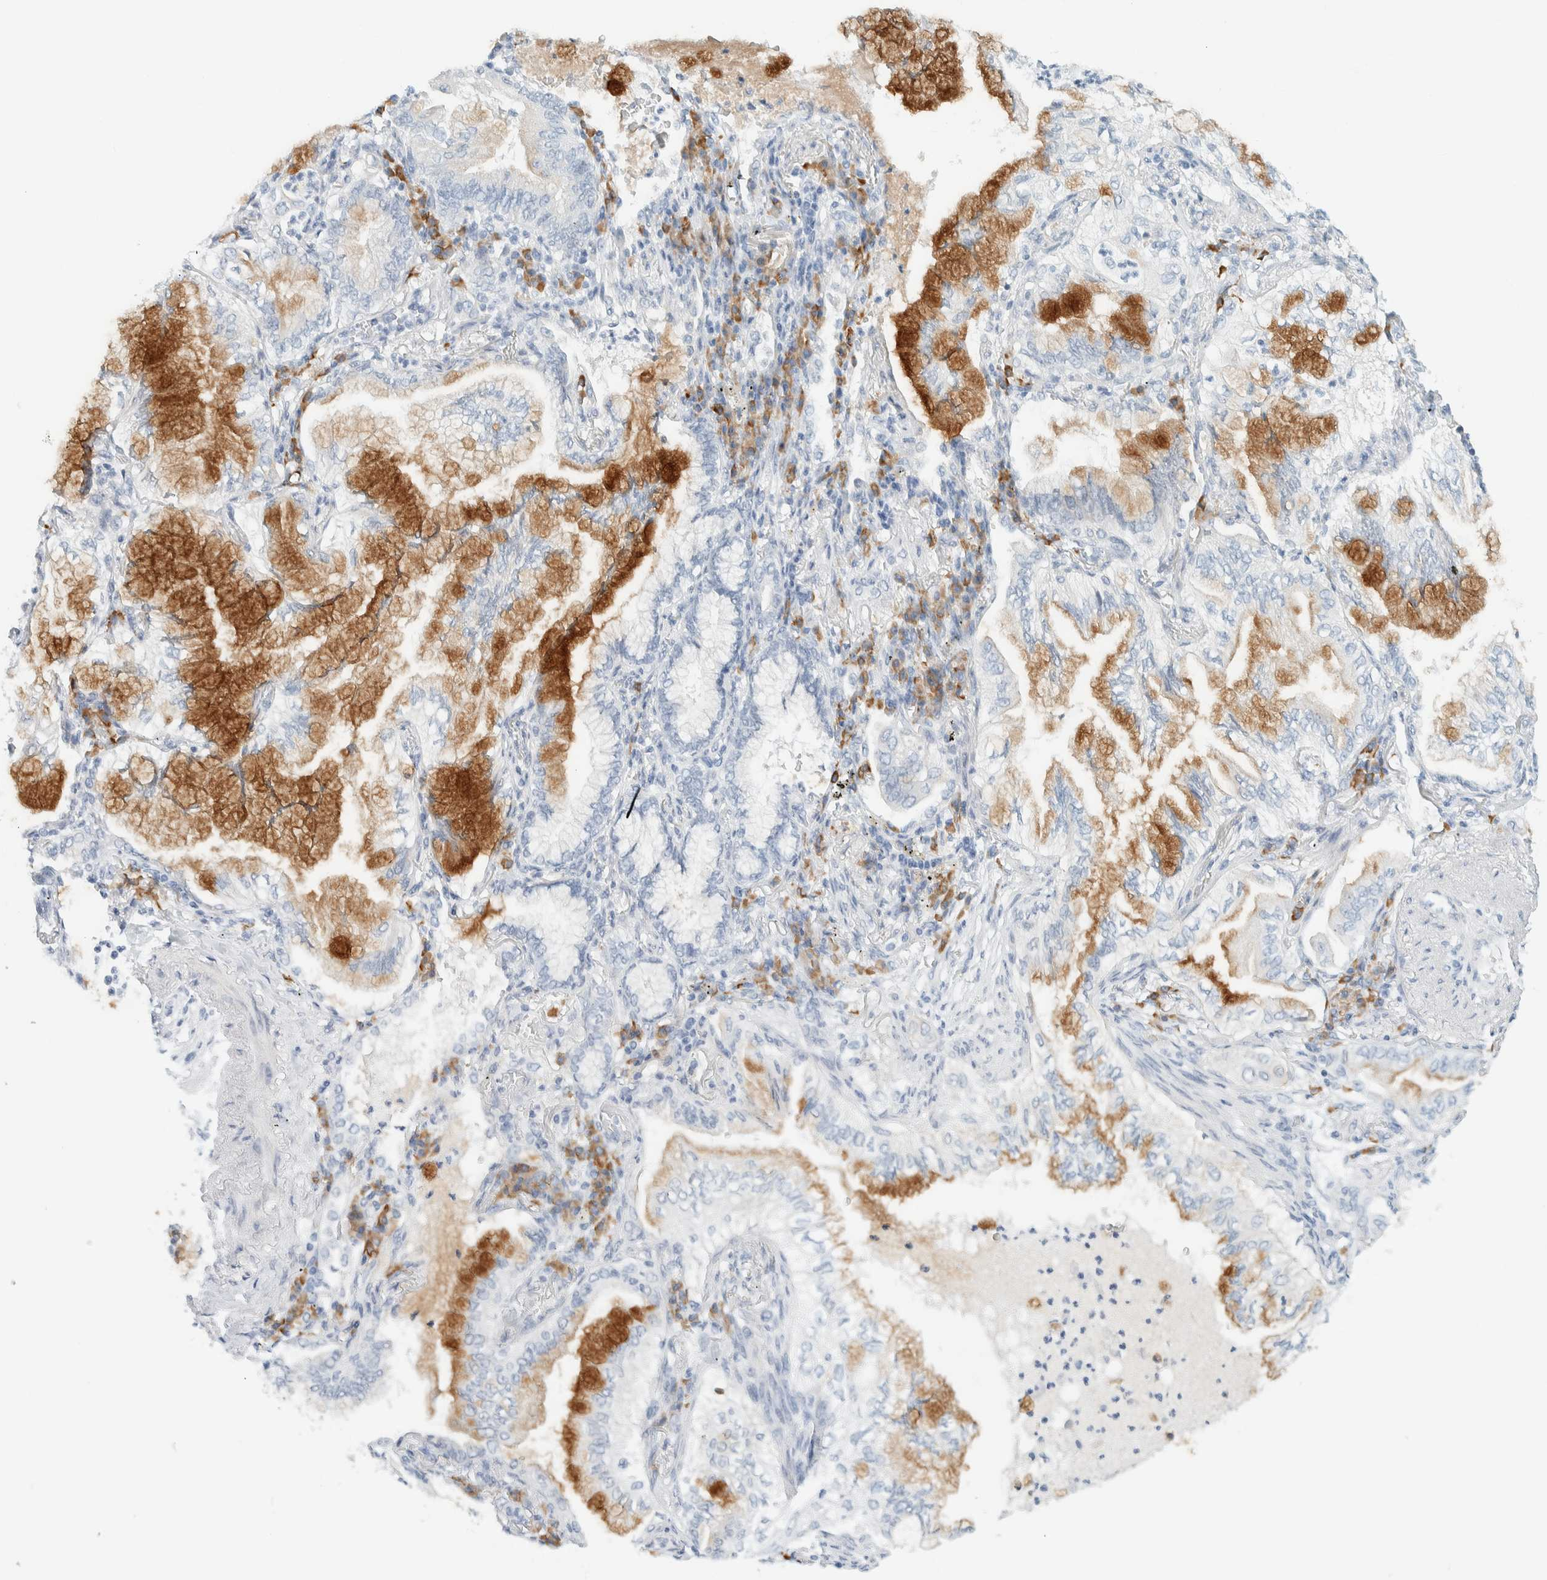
{"staining": {"intensity": "strong", "quantity": "25%-75%", "location": "cytoplasmic/membranous"}, "tissue": "lung cancer", "cell_type": "Tumor cells", "image_type": "cancer", "snomed": [{"axis": "morphology", "description": "Adenocarcinoma, NOS"}, {"axis": "topography", "description": "Lung"}], "caption": "The immunohistochemical stain highlights strong cytoplasmic/membranous positivity in tumor cells of adenocarcinoma (lung) tissue. The staining is performed using DAB (3,3'-diaminobenzidine) brown chromogen to label protein expression. The nuclei are counter-stained blue using hematoxylin.", "gene": "ARHGAP27", "patient": {"sex": "female", "age": 70}}